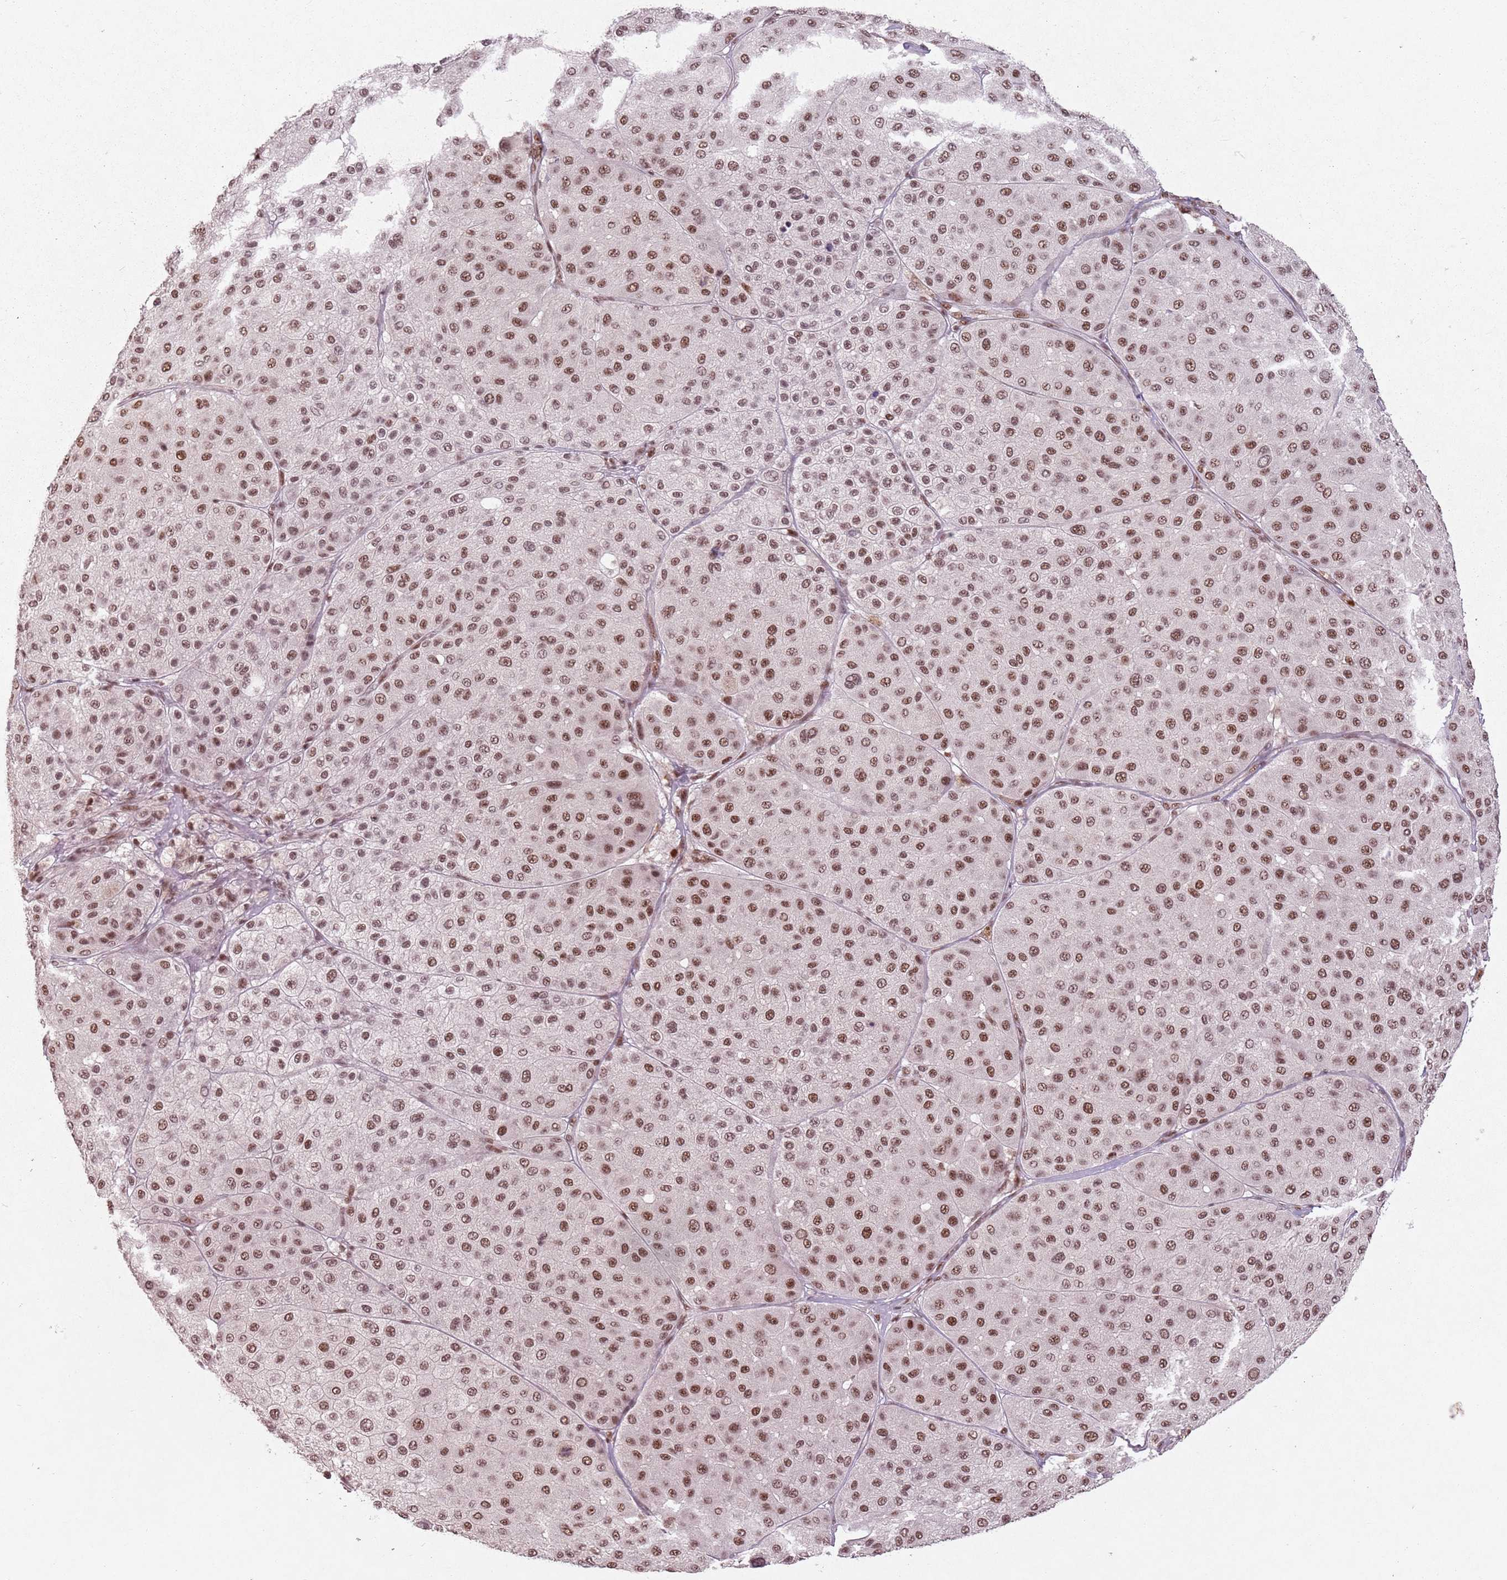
{"staining": {"intensity": "moderate", "quantity": ">75%", "location": "nuclear"}, "tissue": "melanoma", "cell_type": "Tumor cells", "image_type": "cancer", "snomed": [{"axis": "morphology", "description": "Malignant melanoma, Metastatic site"}, {"axis": "topography", "description": "Smooth muscle"}], "caption": "About >75% of tumor cells in malignant melanoma (metastatic site) exhibit moderate nuclear protein staining as visualized by brown immunohistochemical staining.", "gene": "NCBP1", "patient": {"sex": "male", "age": 41}}